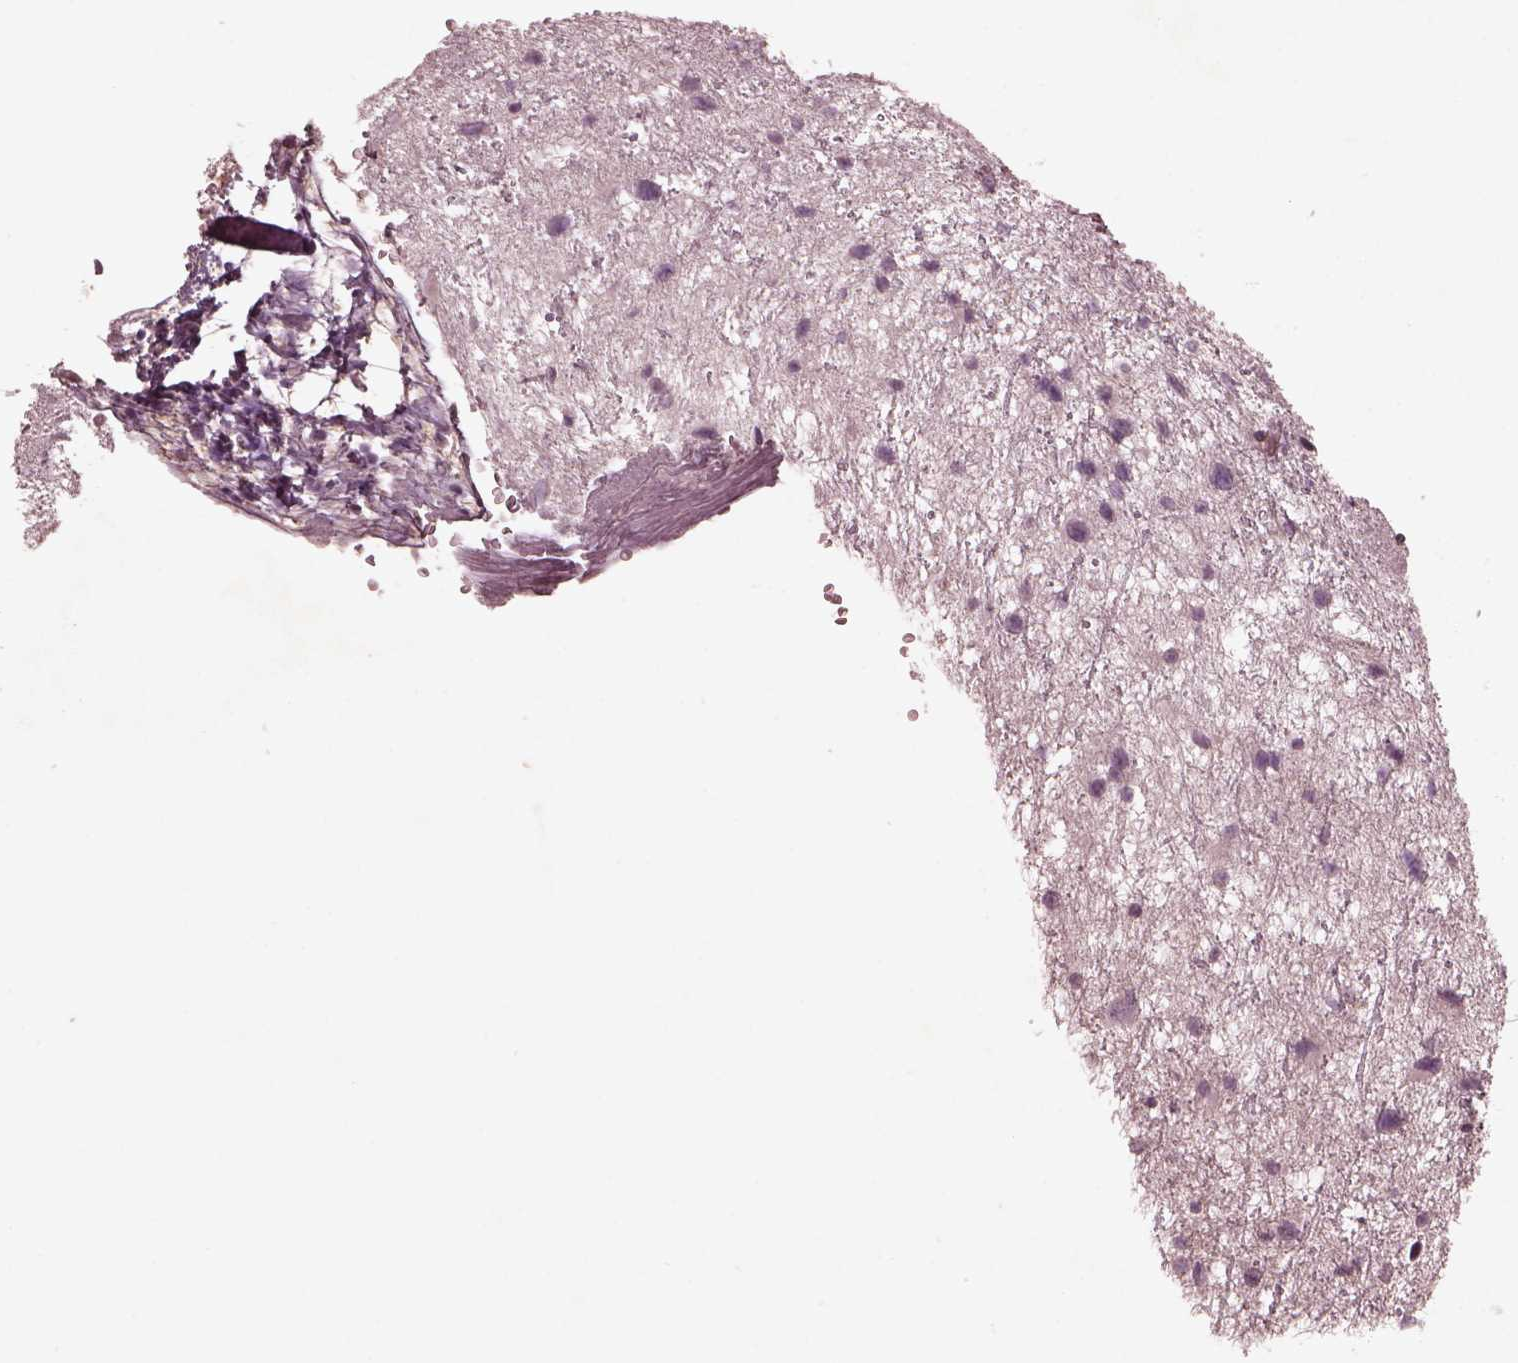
{"staining": {"intensity": "negative", "quantity": "none", "location": "none"}, "tissue": "glioma", "cell_type": "Tumor cells", "image_type": "cancer", "snomed": [{"axis": "morphology", "description": "Glioma, malignant, Low grade"}, {"axis": "topography", "description": "Brain"}], "caption": "Immunohistochemistry (IHC) image of neoplastic tissue: human malignant glioma (low-grade) stained with DAB shows no significant protein positivity in tumor cells.", "gene": "VWA5B1", "patient": {"sex": "female", "age": 32}}